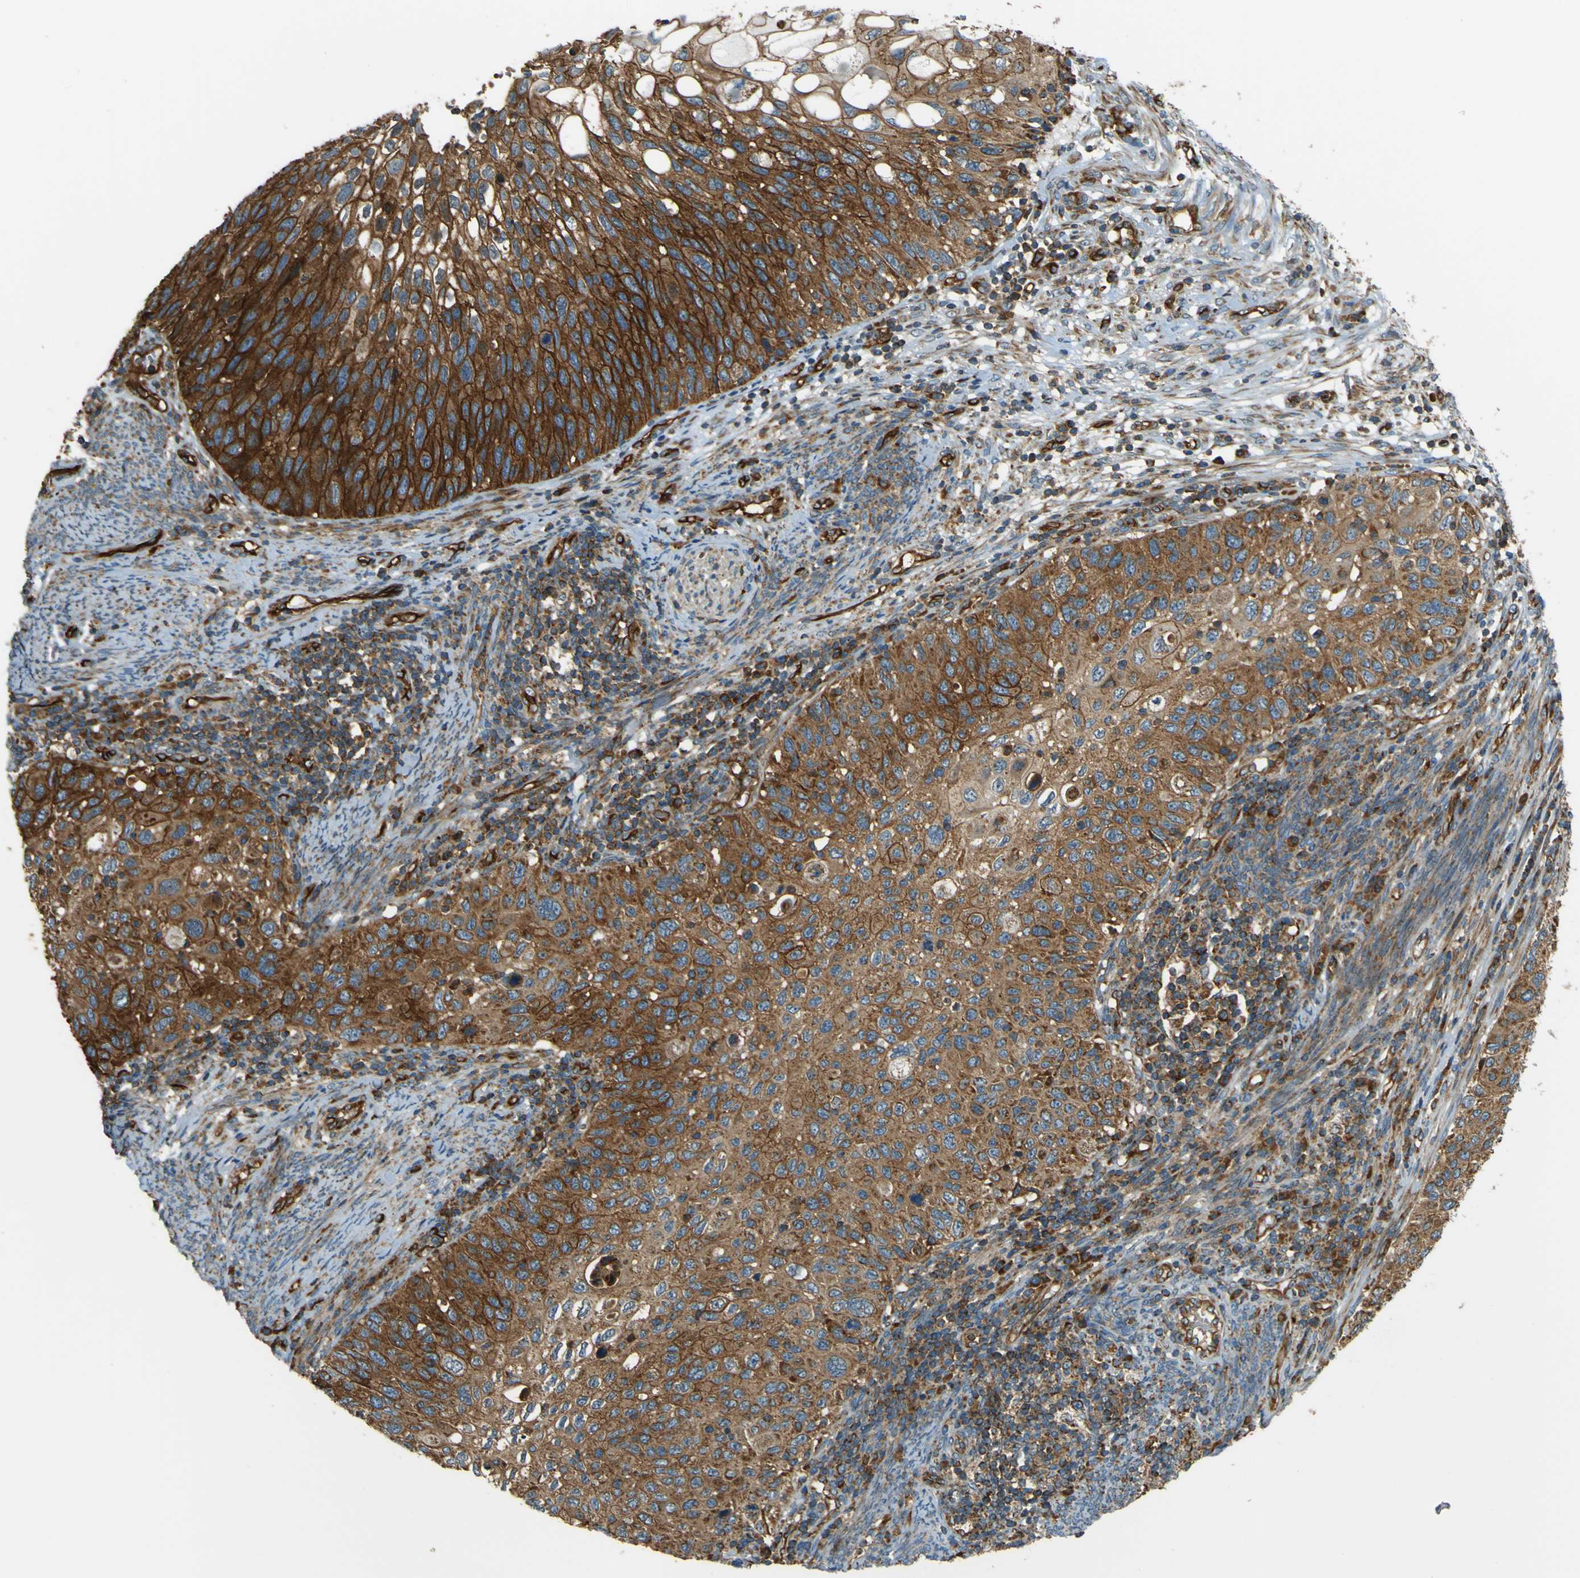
{"staining": {"intensity": "strong", "quantity": ">75%", "location": "cytoplasmic/membranous"}, "tissue": "cervical cancer", "cell_type": "Tumor cells", "image_type": "cancer", "snomed": [{"axis": "morphology", "description": "Squamous cell carcinoma, NOS"}, {"axis": "topography", "description": "Cervix"}], "caption": "Strong cytoplasmic/membranous protein staining is identified in about >75% of tumor cells in cervical squamous cell carcinoma. (DAB (3,3'-diaminobenzidine) IHC with brightfield microscopy, high magnification).", "gene": "DNAJC5", "patient": {"sex": "female", "age": 70}}